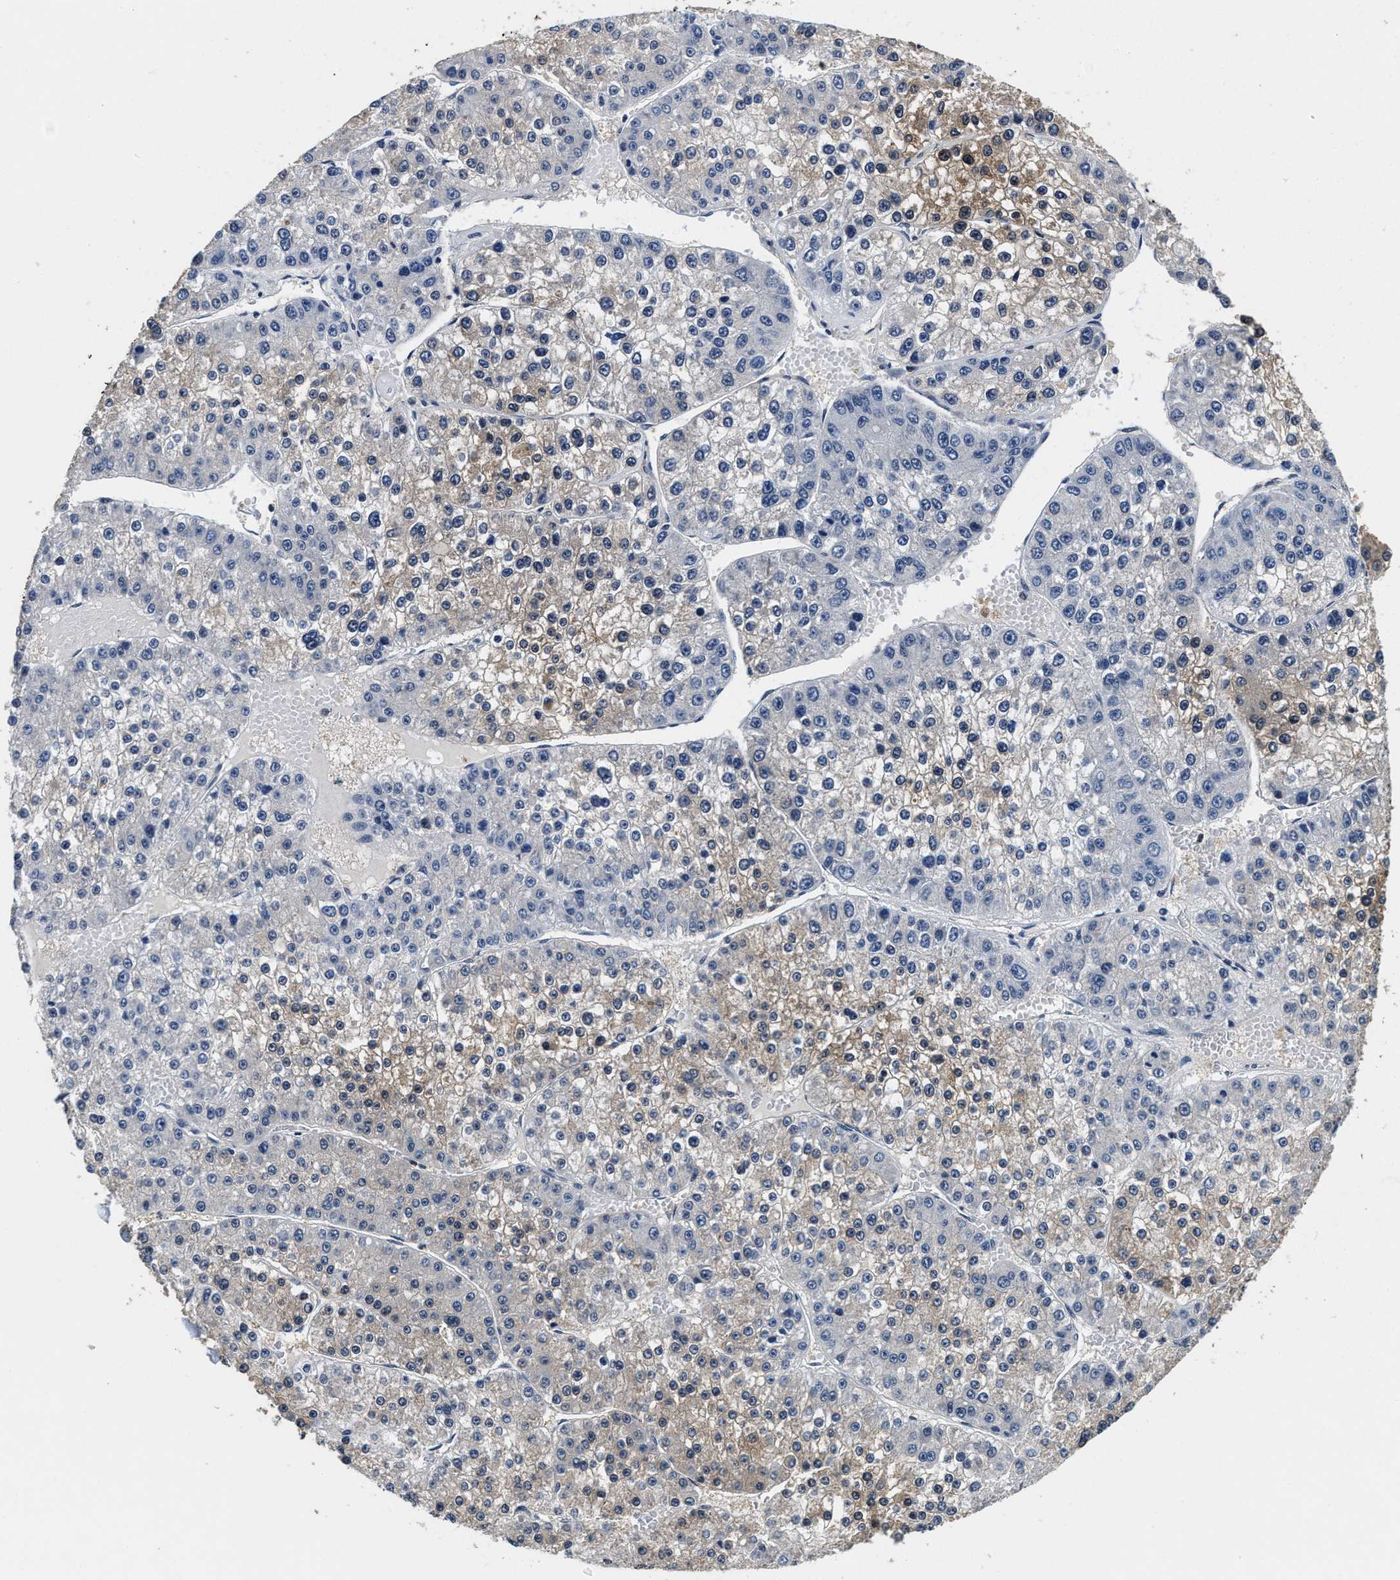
{"staining": {"intensity": "weak", "quantity": "<25%", "location": "cytoplasmic/membranous"}, "tissue": "liver cancer", "cell_type": "Tumor cells", "image_type": "cancer", "snomed": [{"axis": "morphology", "description": "Carcinoma, Hepatocellular, NOS"}, {"axis": "topography", "description": "Liver"}], "caption": "Human hepatocellular carcinoma (liver) stained for a protein using immunohistochemistry (IHC) exhibits no staining in tumor cells.", "gene": "PHPT1", "patient": {"sex": "female", "age": 73}}